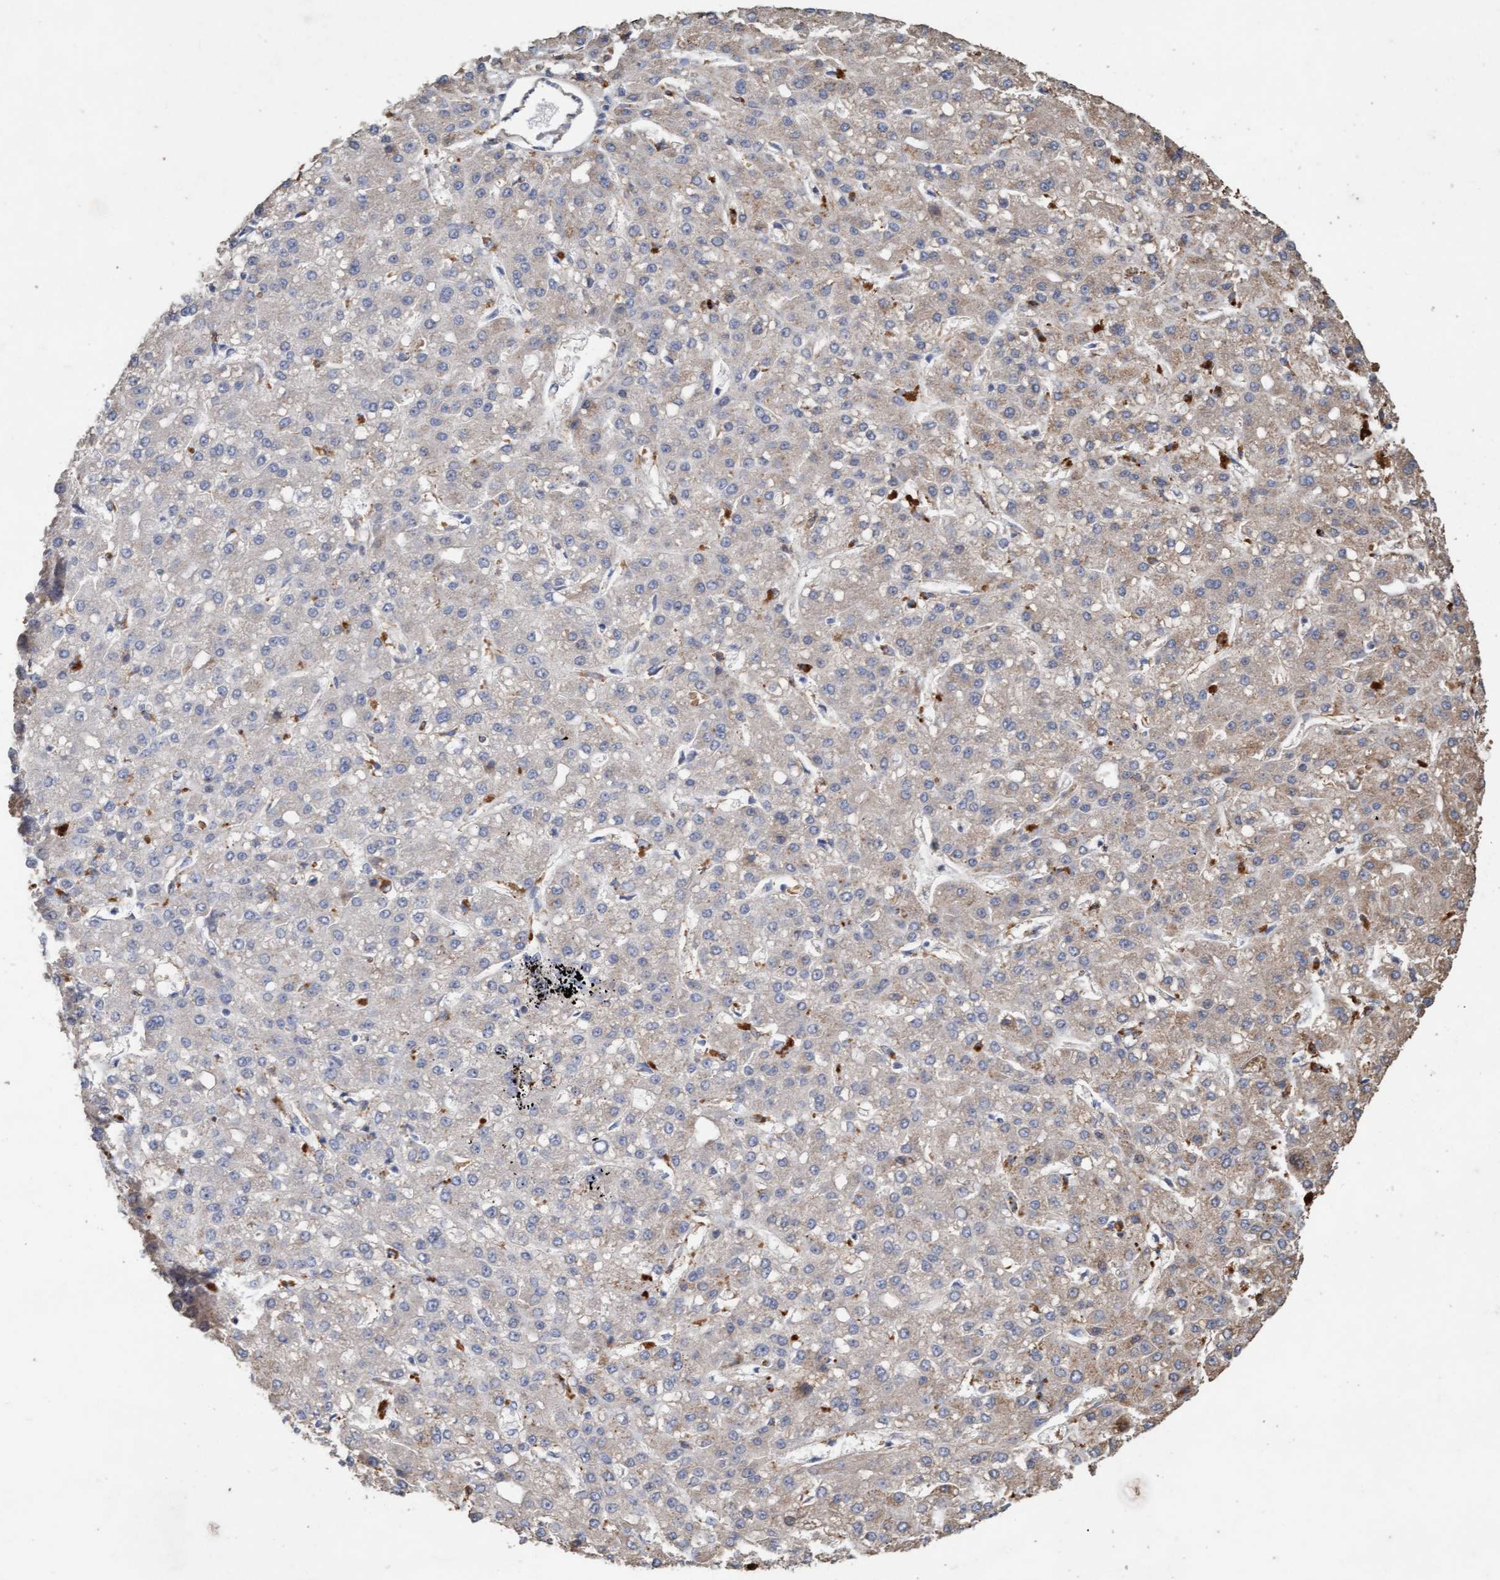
{"staining": {"intensity": "negative", "quantity": "none", "location": "none"}, "tissue": "liver cancer", "cell_type": "Tumor cells", "image_type": "cancer", "snomed": [{"axis": "morphology", "description": "Carcinoma, Hepatocellular, NOS"}, {"axis": "topography", "description": "Liver"}], "caption": "IHC micrograph of neoplastic tissue: liver cancer stained with DAB (3,3'-diaminobenzidine) exhibits no significant protein positivity in tumor cells.", "gene": "LONRF1", "patient": {"sex": "male", "age": 67}}